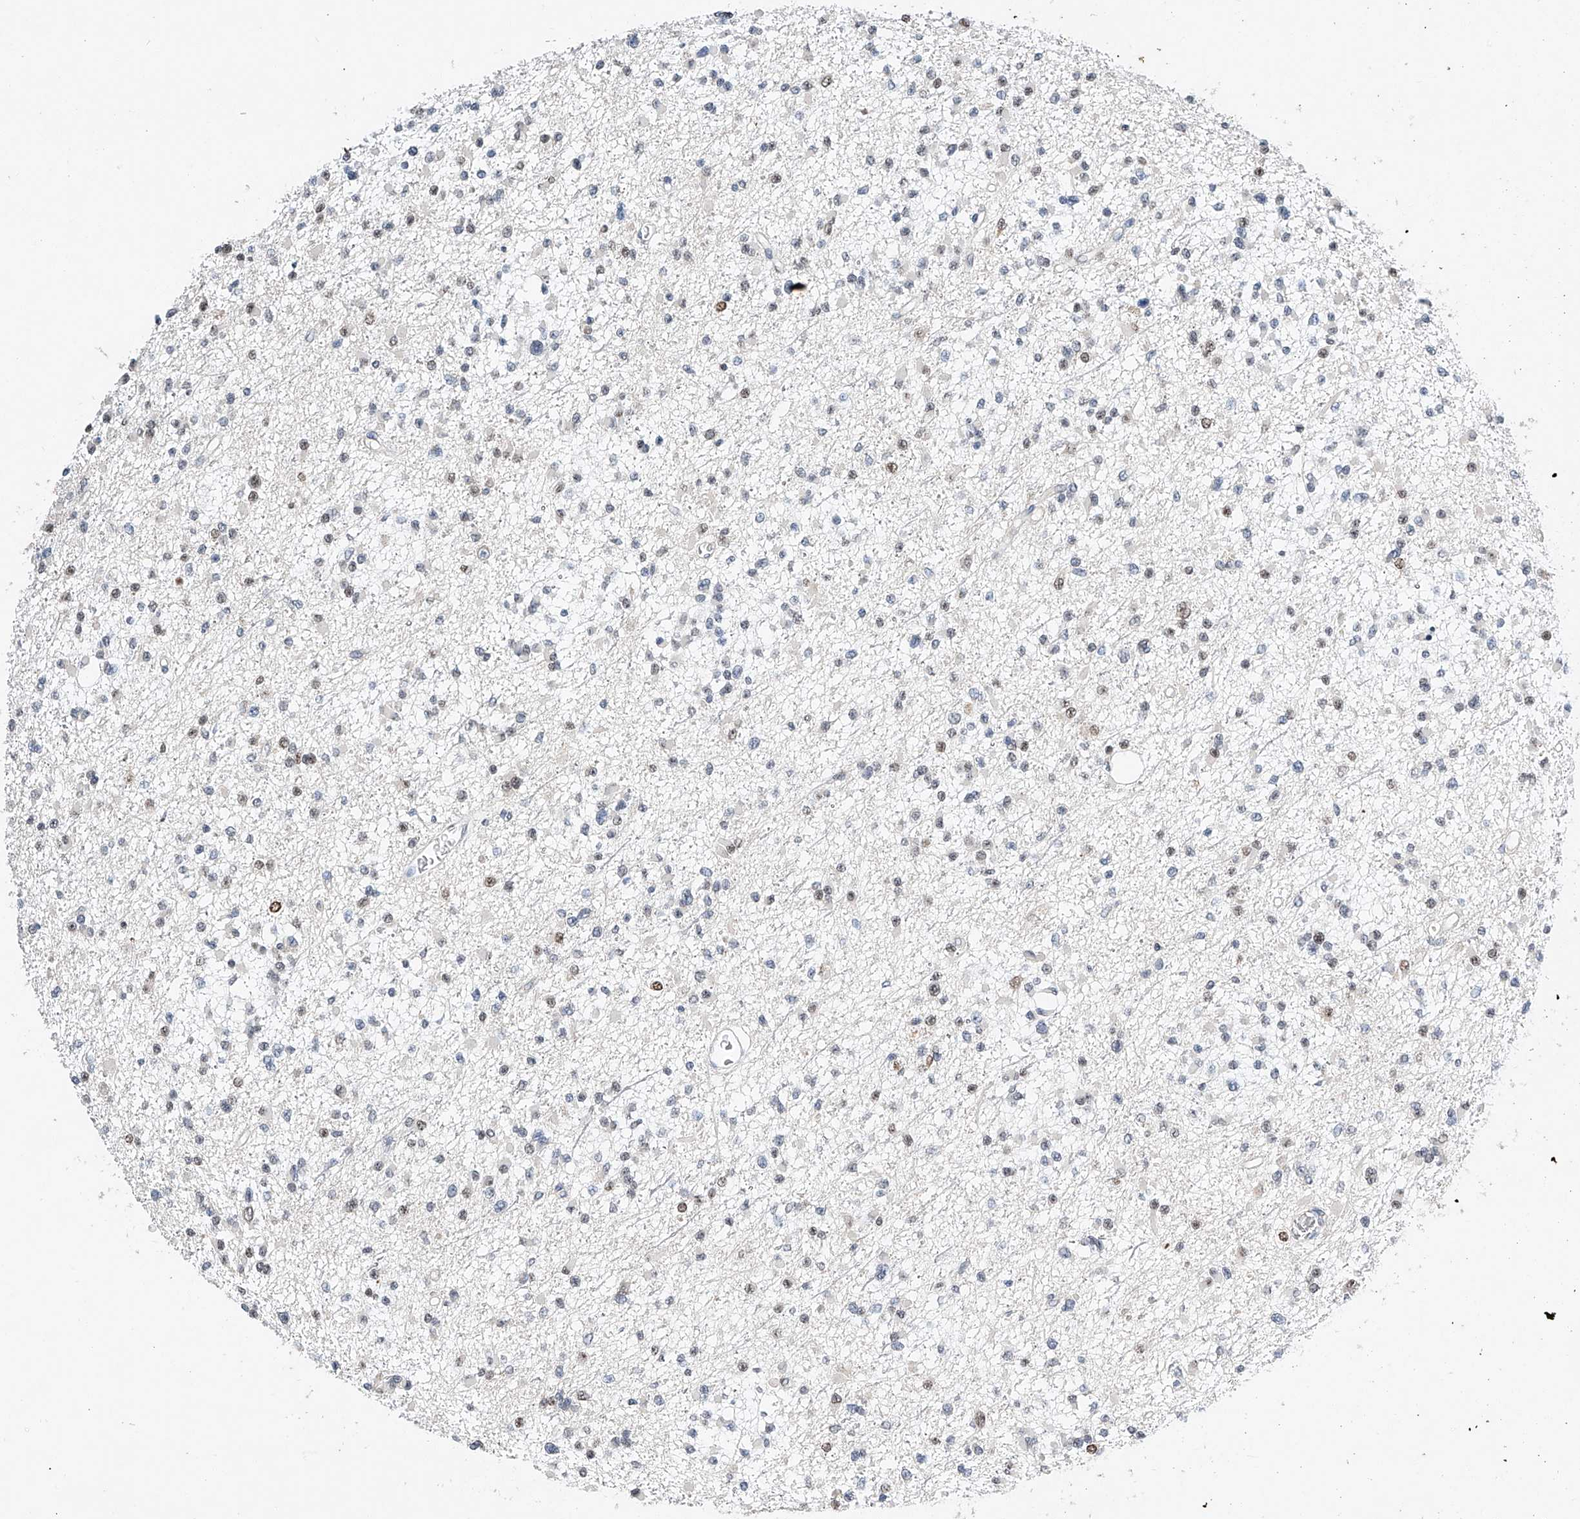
{"staining": {"intensity": "negative", "quantity": "none", "location": "none"}, "tissue": "glioma", "cell_type": "Tumor cells", "image_type": "cancer", "snomed": [{"axis": "morphology", "description": "Glioma, malignant, Low grade"}, {"axis": "topography", "description": "Brain"}], "caption": "Tumor cells are negative for brown protein staining in glioma.", "gene": "CTDP1", "patient": {"sex": "female", "age": 22}}